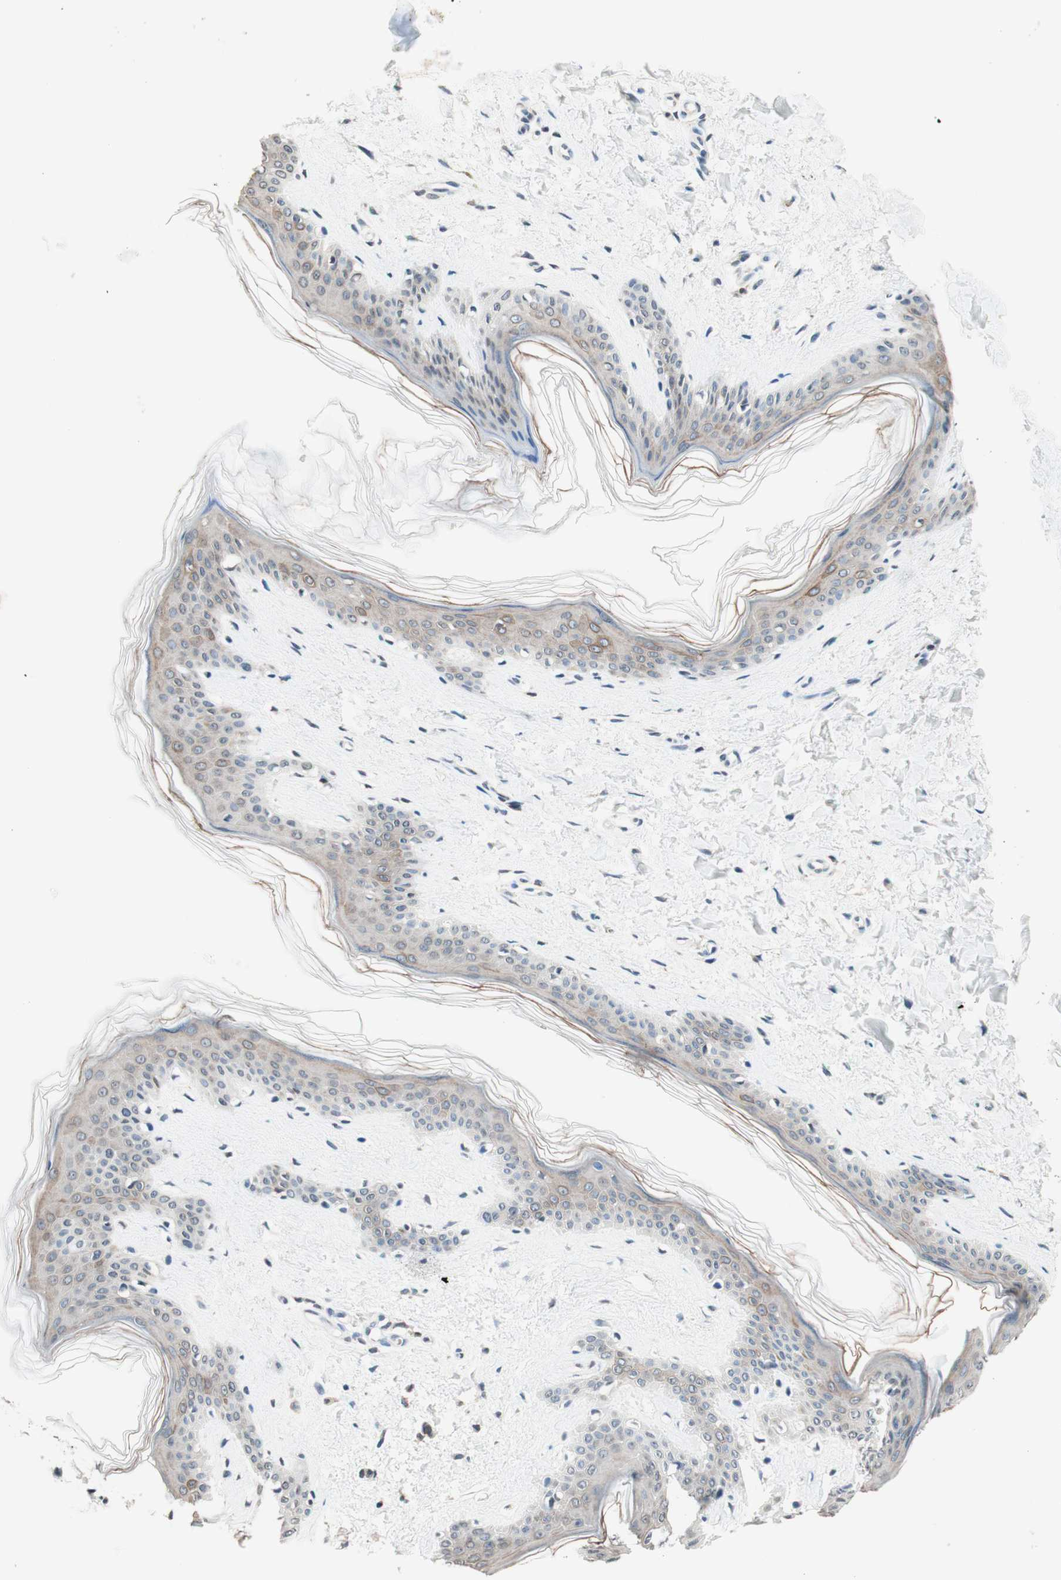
{"staining": {"intensity": "negative", "quantity": "none", "location": "none"}, "tissue": "skin", "cell_type": "Fibroblasts", "image_type": "normal", "snomed": [{"axis": "morphology", "description": "Normal tissue, NOS"}, {"axis": "topography", "description": "Skin"}], "caption": "Micrograph shows no protein expression in fibroblasts of benign skin. The staining was performed using DAB to visualize the protein expression in brown, while the nuclei were stained in blue with hematoxylin (Magnification: 20x).", "gene": "WIPF1", "patient": {"sex": "female", "age": 41}}